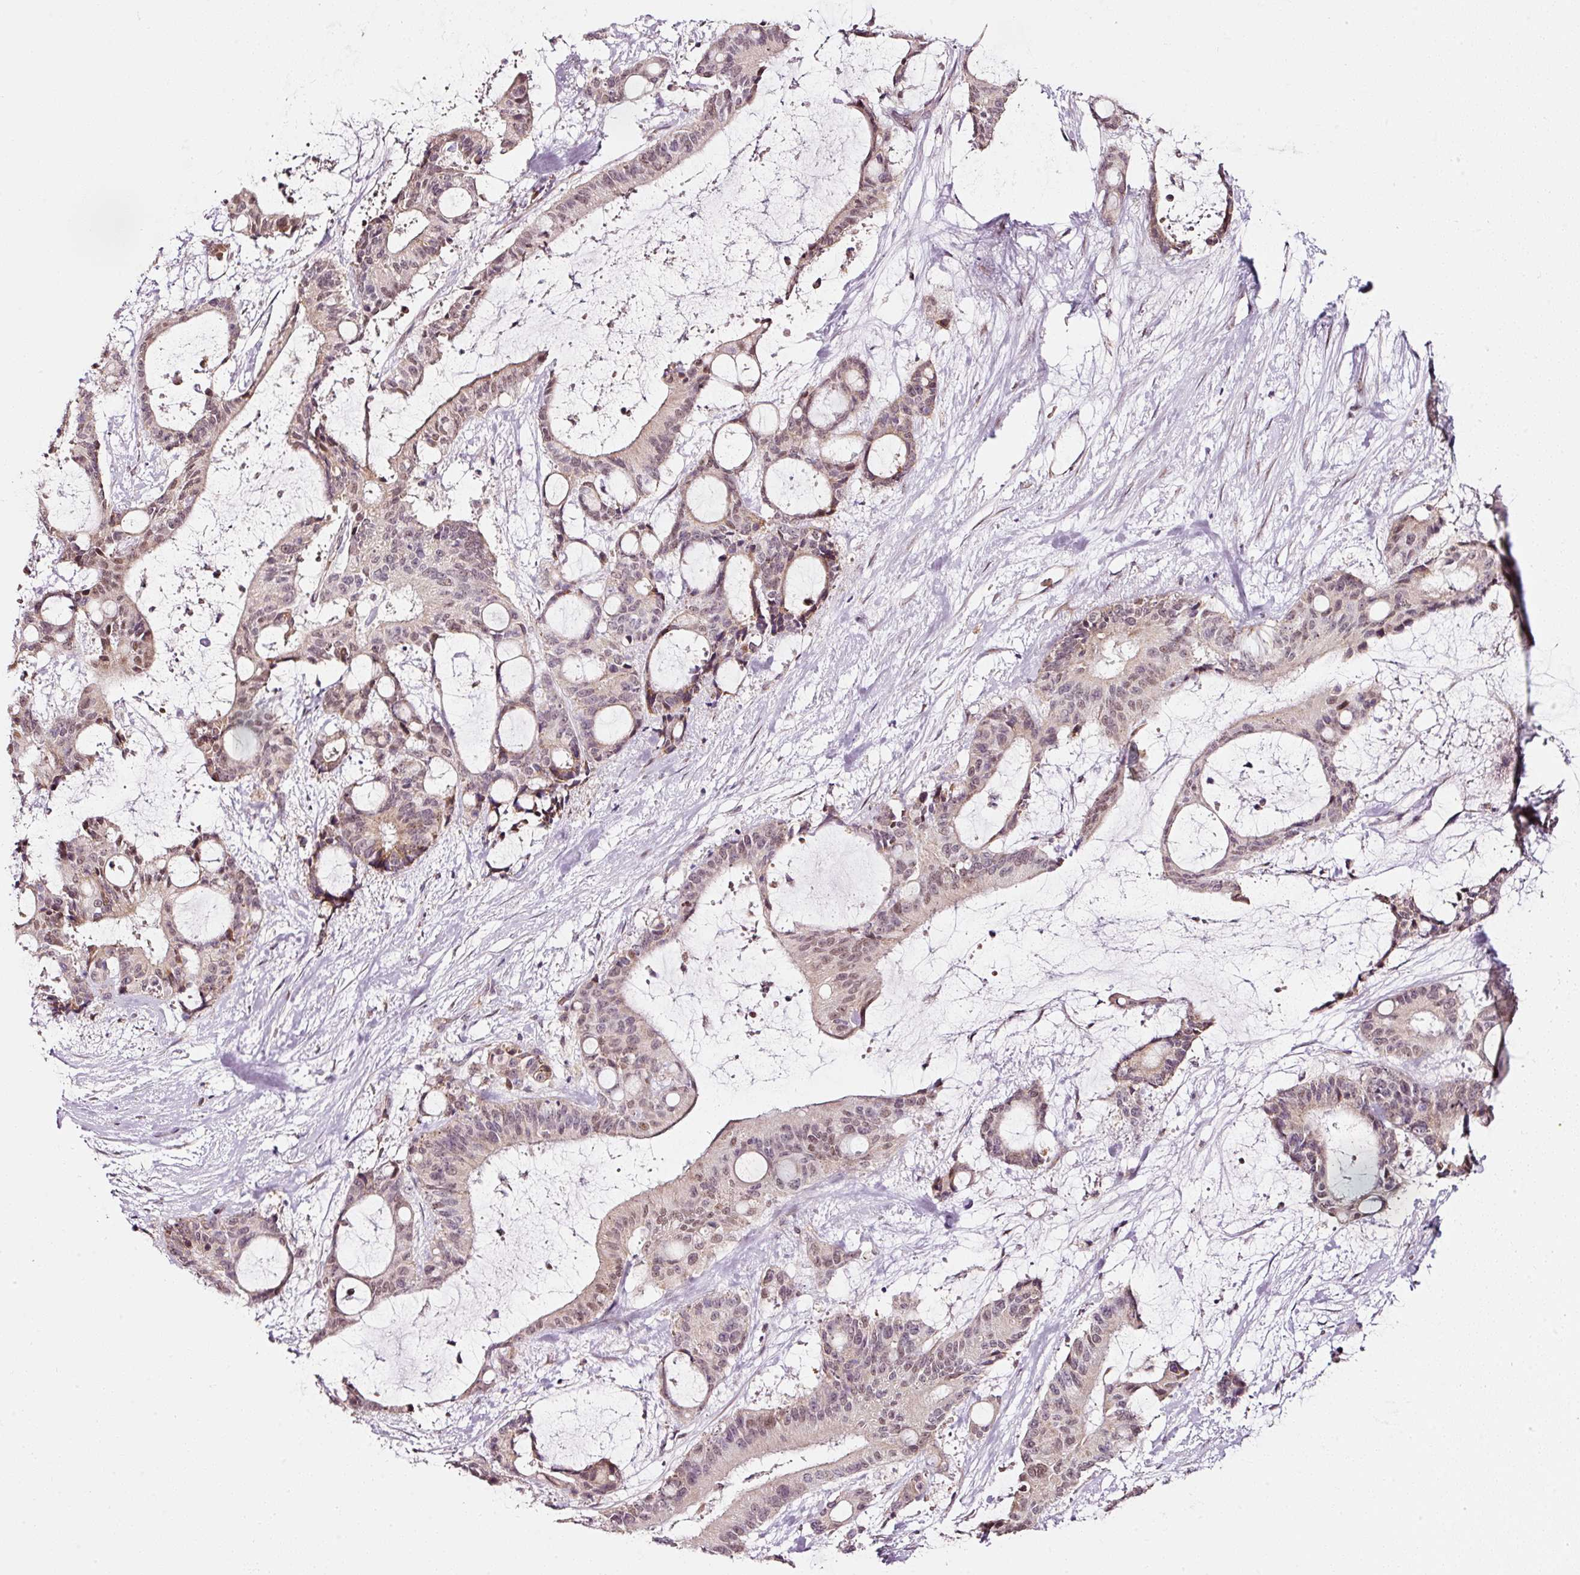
{"staining": {"intensity": "weak", "quantity": "25%-75%", "location": "cytoplasmic/membranous,nuclear"}, "tissue": "liver cancer", "cell_type": "Tumor cells", "image_type": "cancer", "snomed": [{"axis": "morphology", "description": "Normal tissue, NOS"}, {"axis": "morphology", "description": "Cholangiocarcinoma"}, {"axis": "topography", "description": "Liver"}, {"axis": "topography", "description": "Peripheral nerve tissue"}], "caption": "IHC histopathology image of neoplastic tissue: human liver cancer stained using immunohistochemistry displays low levels of weak protein expression localized specifically in the cytoplasmic/membranous and nuclear of tumor cells, appearing as a cytoplasmic/membranous and nuclear brown color.", "gene": "ZNF460", "patient": {"sex": "female", "age": 73}}